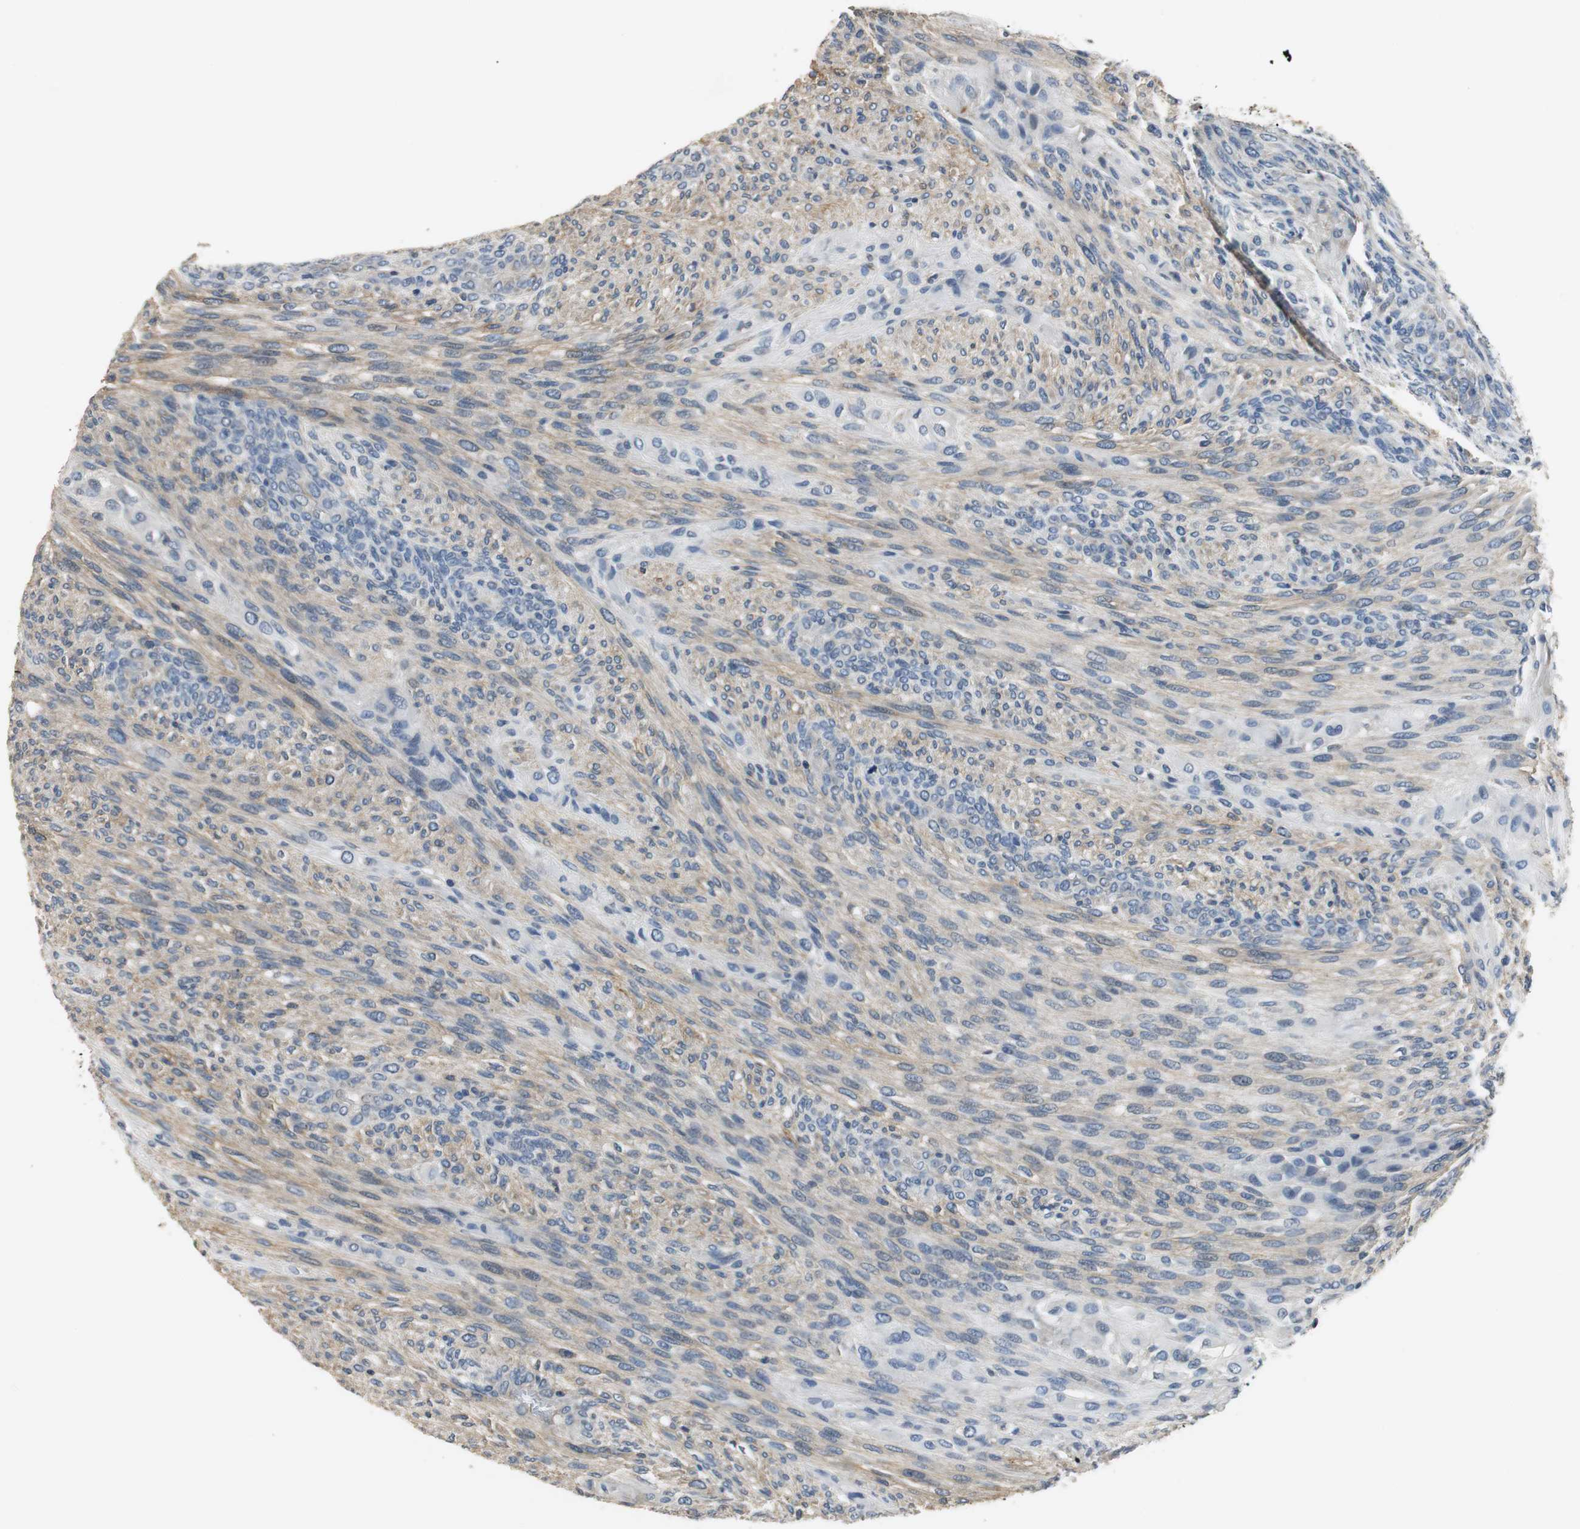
{"staining": {"intensity": "weak", "quantity": ">75%", "location": "cytoplasmic/membranous"}, "tissue": "glioma", "cell_type": "Tumor cells", "image_type": "cancer", "snomed": [{"axis": "morphology", "description": "Glioma, malignant, High grade"}, {"axis": "topography", "description": "Cerebral cortex"}], "caption": "Immunohistochemistry (IHC) (DAB (3,3'-diaminobenzidine)) staining of glioma demonstrates weak cytoplasmic/membranous protein positivity in approximately >75% of tumor cells.", "gene": "MTIF2", "patient": {"sex": "female", "age": 55}}